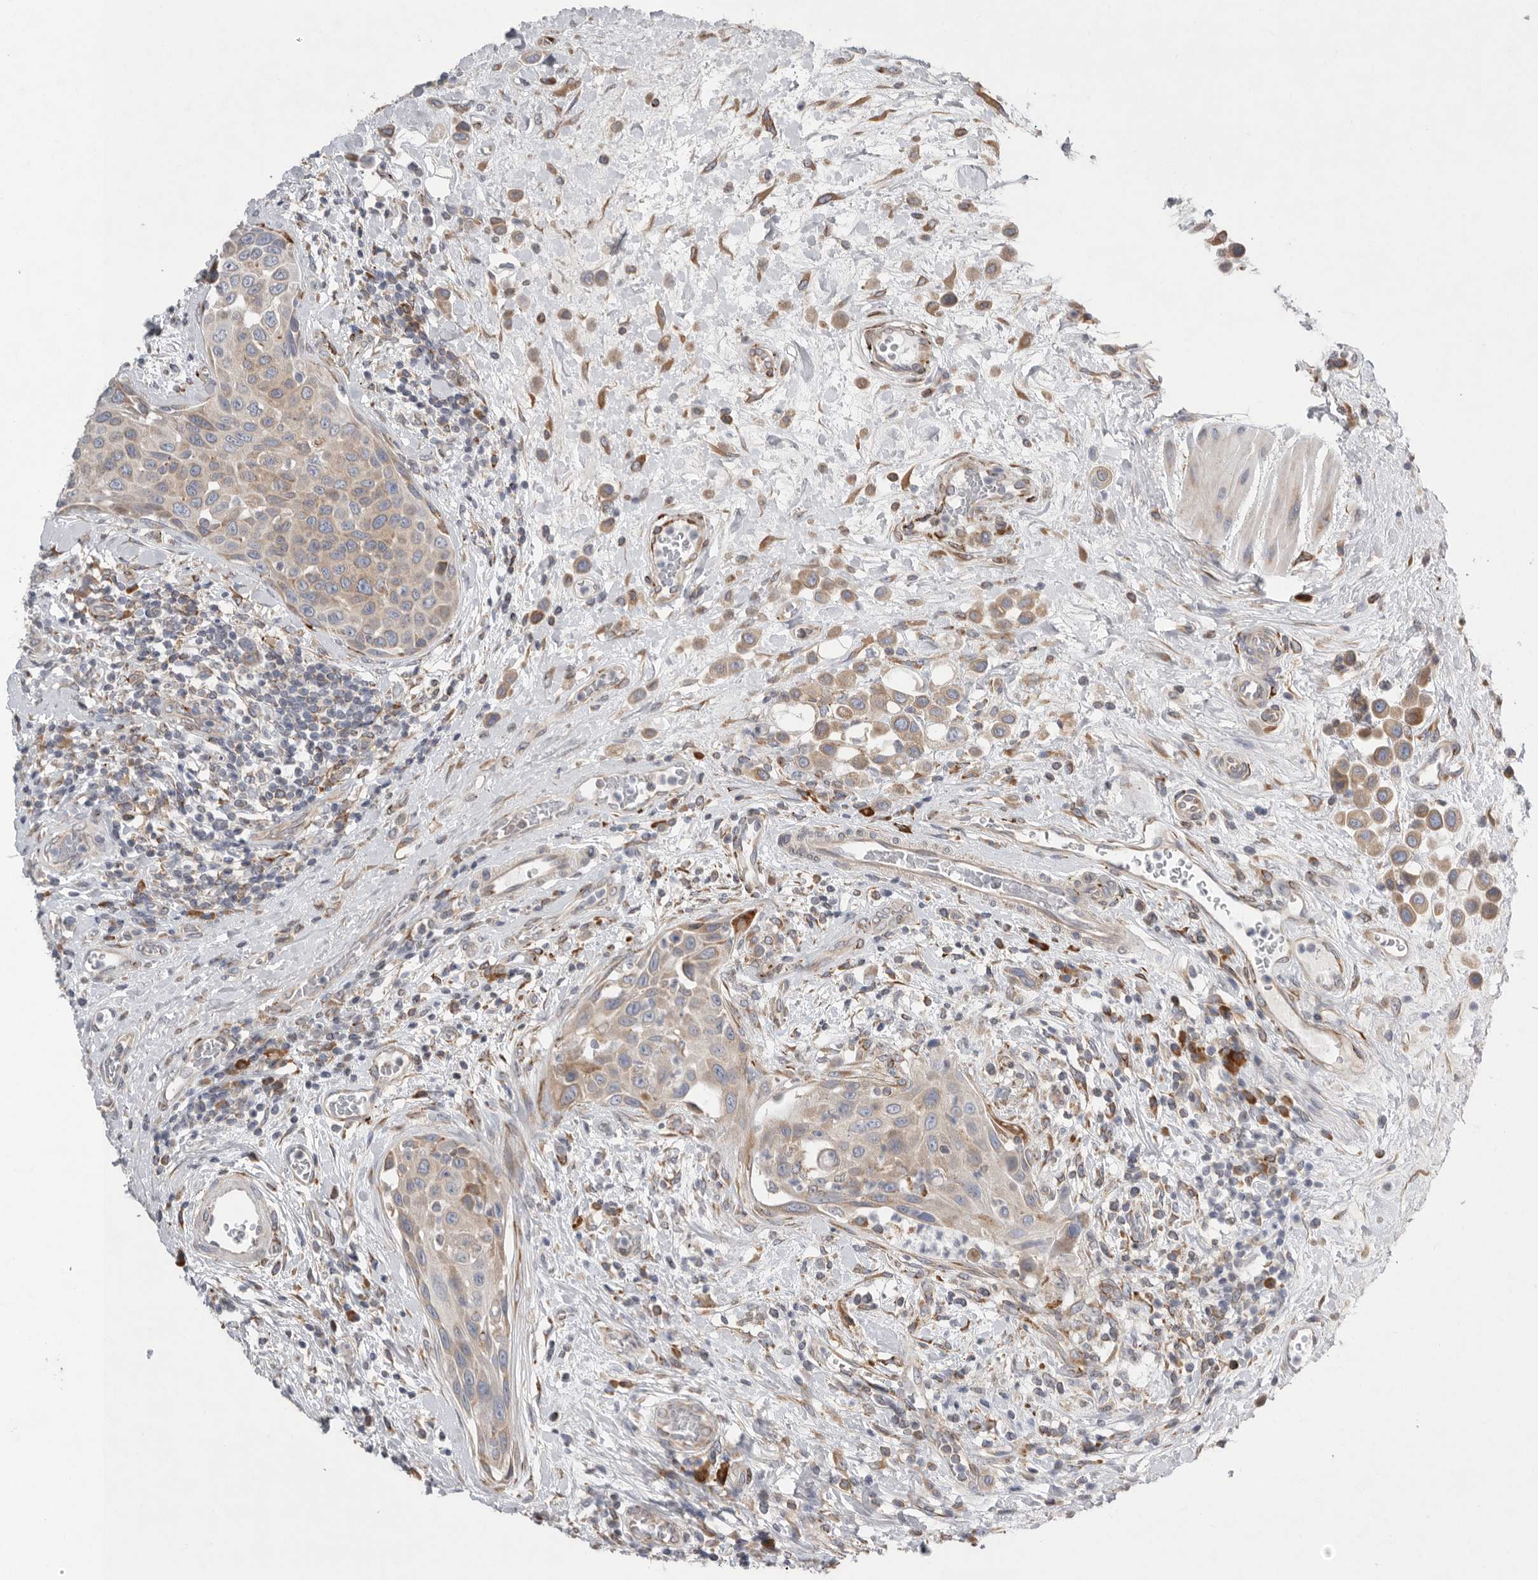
{"staining": {"intensity": "weak", "quantity": ">75%", "location": "cytoplasmic/membranous"}, "tissue": "urothelial cancer", "cell_type": "Tumor cells", "image_type": "cancer", "snomed": [{"axis": "morphology", "description": "Urothelial carcinoma, High grade"}, {"axis": "topography", "description": "Urinary bladder"}], "caption": "IHC staining of urothelial cancer, which displays low levels of weak cytoplasmic/membranous staining in approximately >75% of tumor cells indicating weak cytoplasmic/membranous protein positivity. The staining was performed using DAB (3,3'-diaminobenzidine) (brown) for protein detection and nuclei were counterstained in hematoxylin (blue).", "gene": "GANAB", "patient": {"sex": "male", "age": 50}}